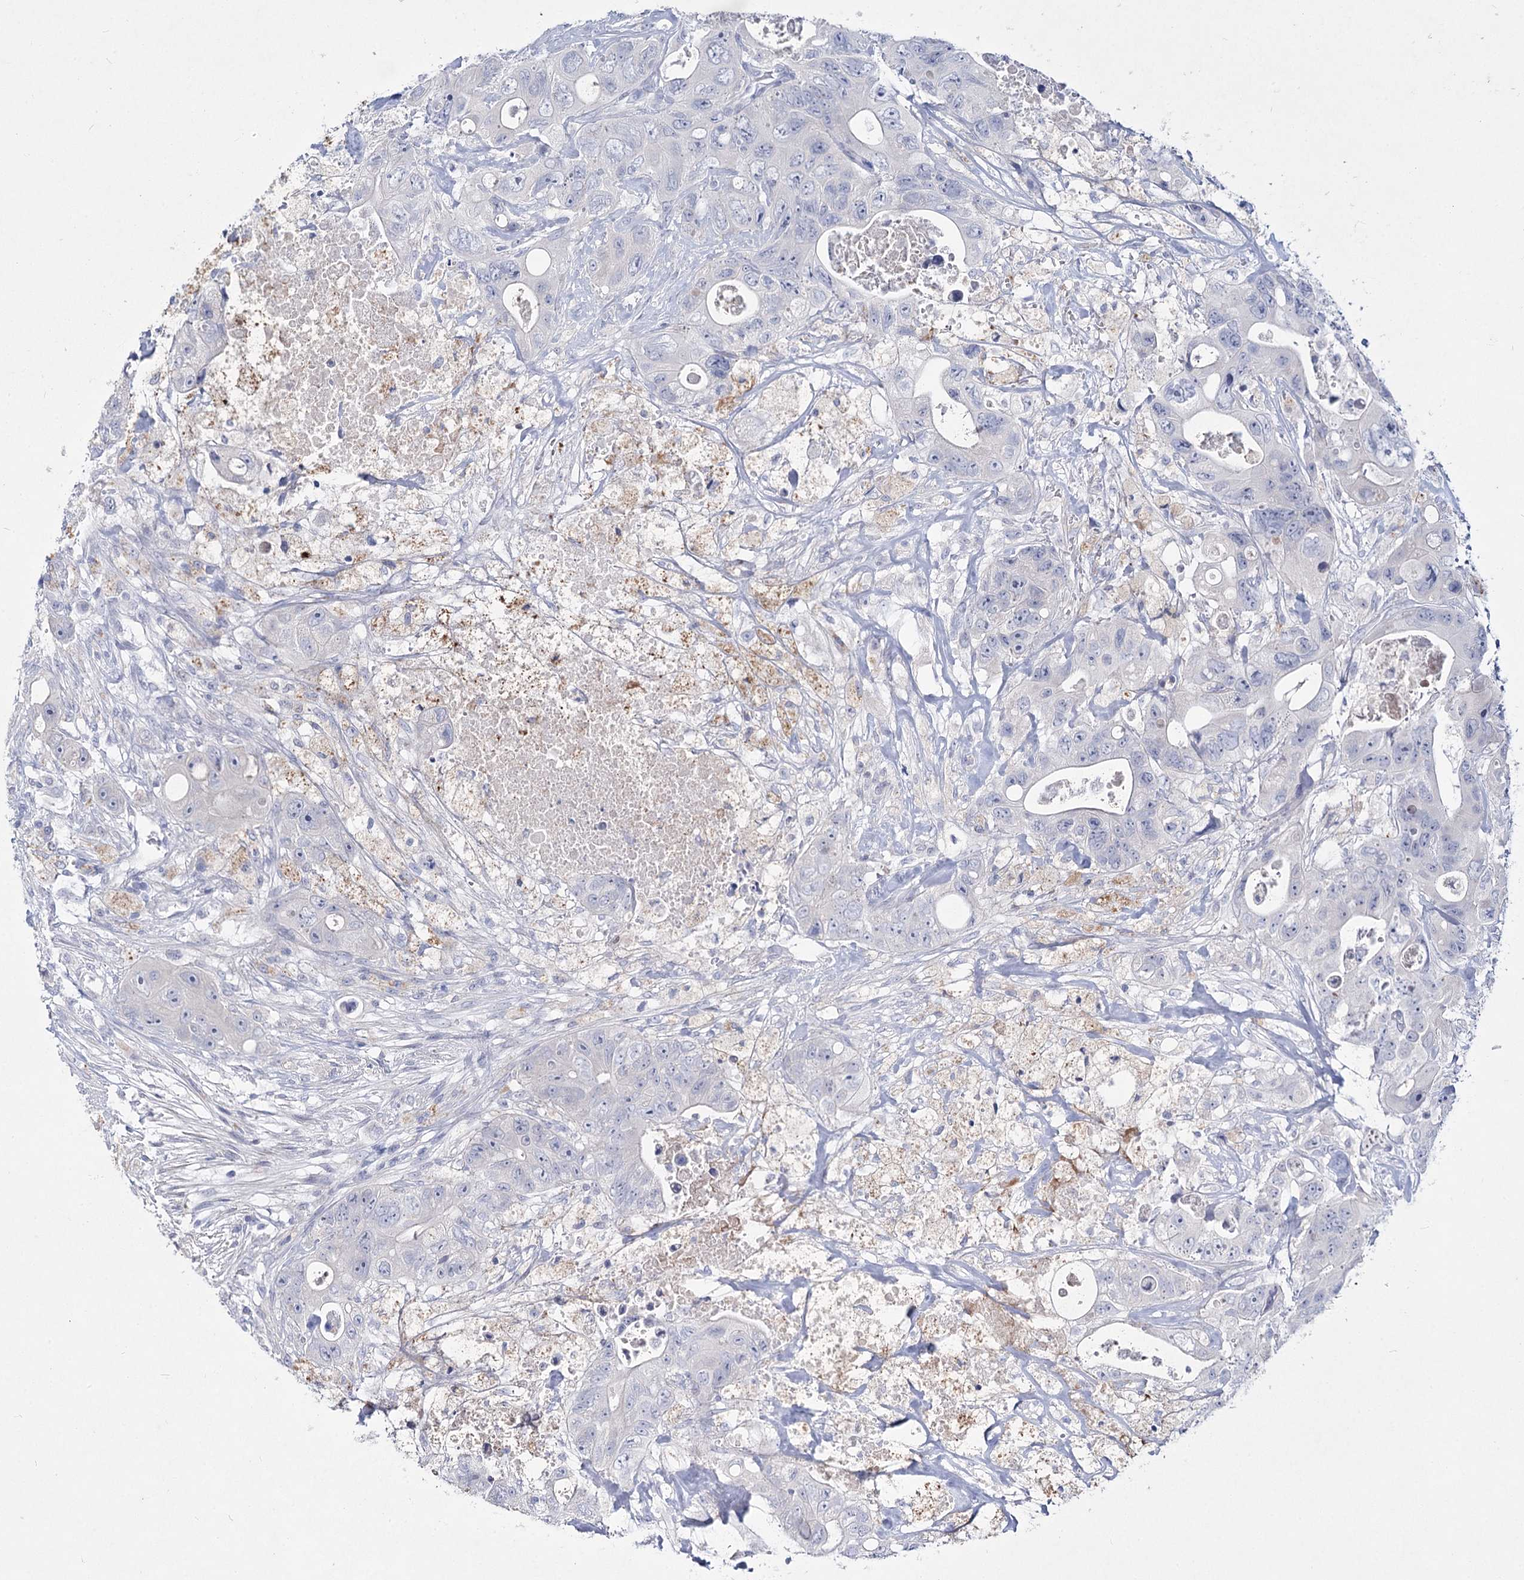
{"staining": {"intensity": "negative", "quantity": "none", "location": "none"}, "tissue": "colorectal cancer", "cell_type": "Tumor cells", "image_type": "cancer", "snomed": [{"axis": "morphology", "description": "Adenocarcinoma, NOS"}, {"axis": "topography", "description": "Colon"}], "caption": "High magnification brightfield microscopy of colorectal adenocarcinoma stained with DAB (3,3'-diaminobenzidine) (brown) and counterstained with hematoxylin (blue): tumor cells show no significant positivity. (DAB immunohistochemistry (IHC) with hematoxylin counter stain).", "gene": "CCDC73", "patient": {"sex": "female", "age": 46}}